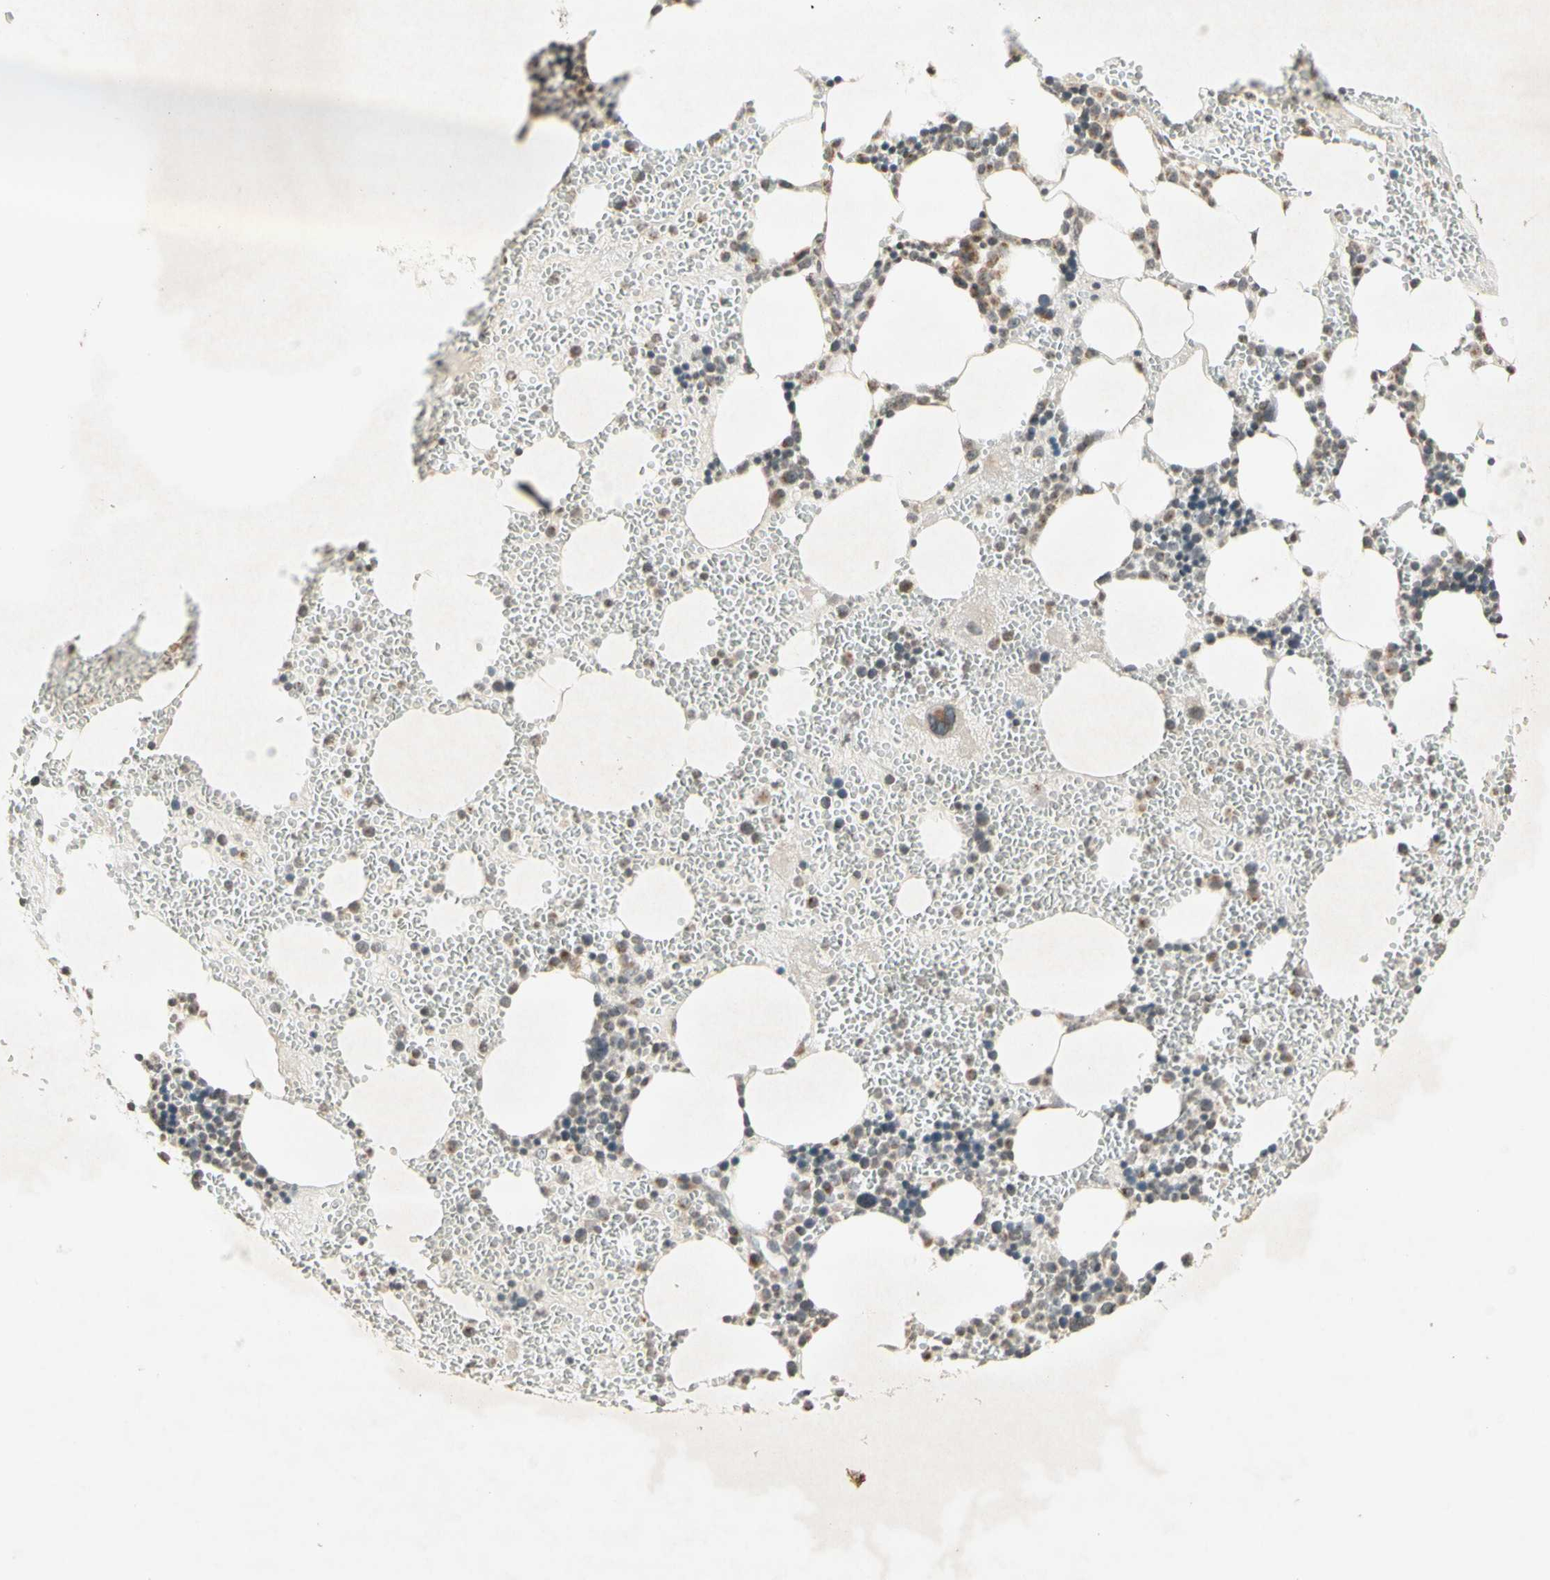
{"staining": {"intensity": "weak", "quantity": "<25%", "location": "none"}, "tissue": "bone marrow", "cell_type": "Hematopoietic cells", "image_type": "normal", "snomed": [{"axis": "morphology", "description": "Normal tissue, NOS"}, {"axis": "morphology", "description": "Inflammation, NOS"}, {"axis": "topography", "description": "Bone marrow"}], "caption": "Immunohistochemical staining of benign bone marrow reveals no significant positivity in hematopoietic cells. Nuclei are stained in blue.", "gene": "CCNI", "patient": {"sex": "female", "age": 76}}